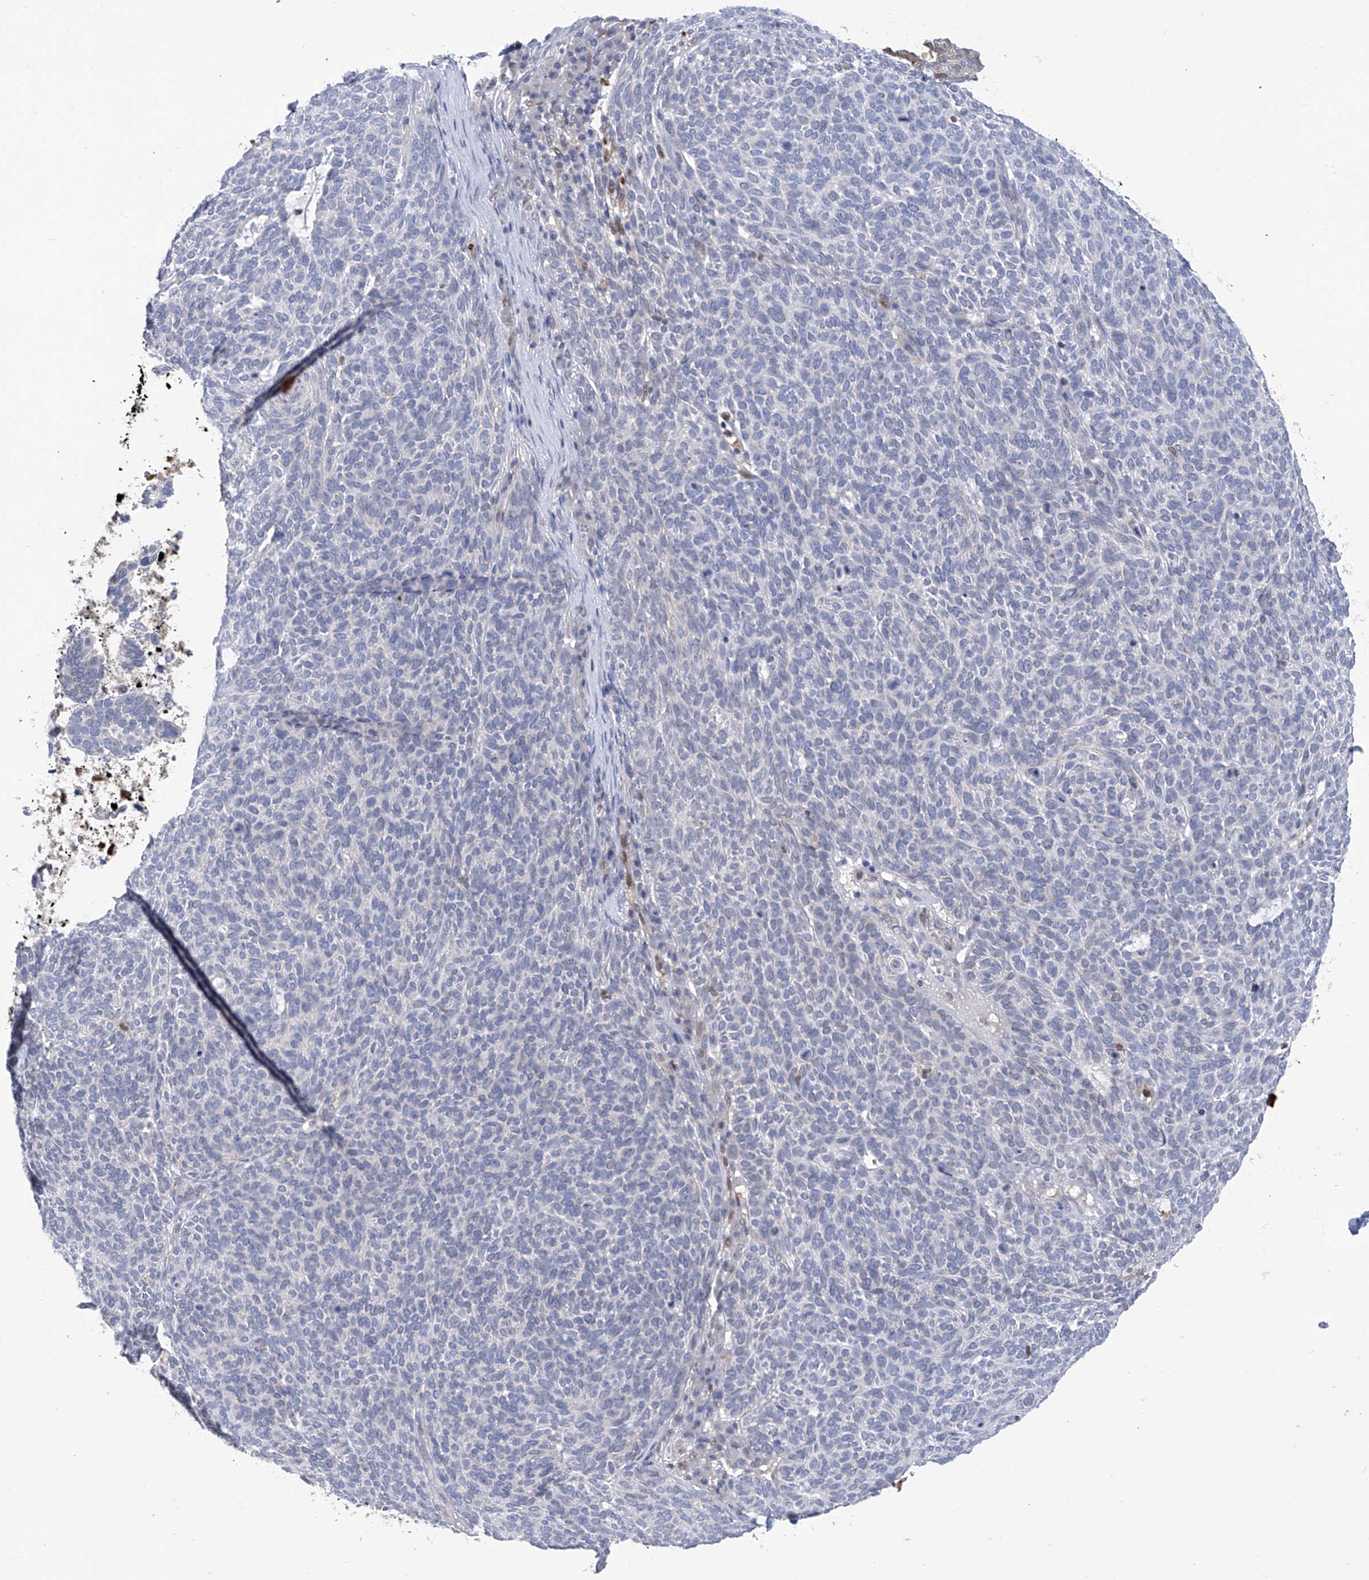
{"staining": {"intensity": "negative", "quantity": "none", "location": "none"}, "tissue": "skin cancer", "cell_type": "Tumor cells", "image_type": "cancer", "snomed": [{"axis": "morphology", "description": "Squamous cell carcinoma, NOS"}, {"axis": "topography", "description": "Skin"}], "caption": "A histopathology image of human skin squamous cell carcinoma is negative for staining in tumor cells. (IHC, brightfield microscopy, high magnification).", "gene": "PHF20", "patient": {"sex": "female", "age": 90}}